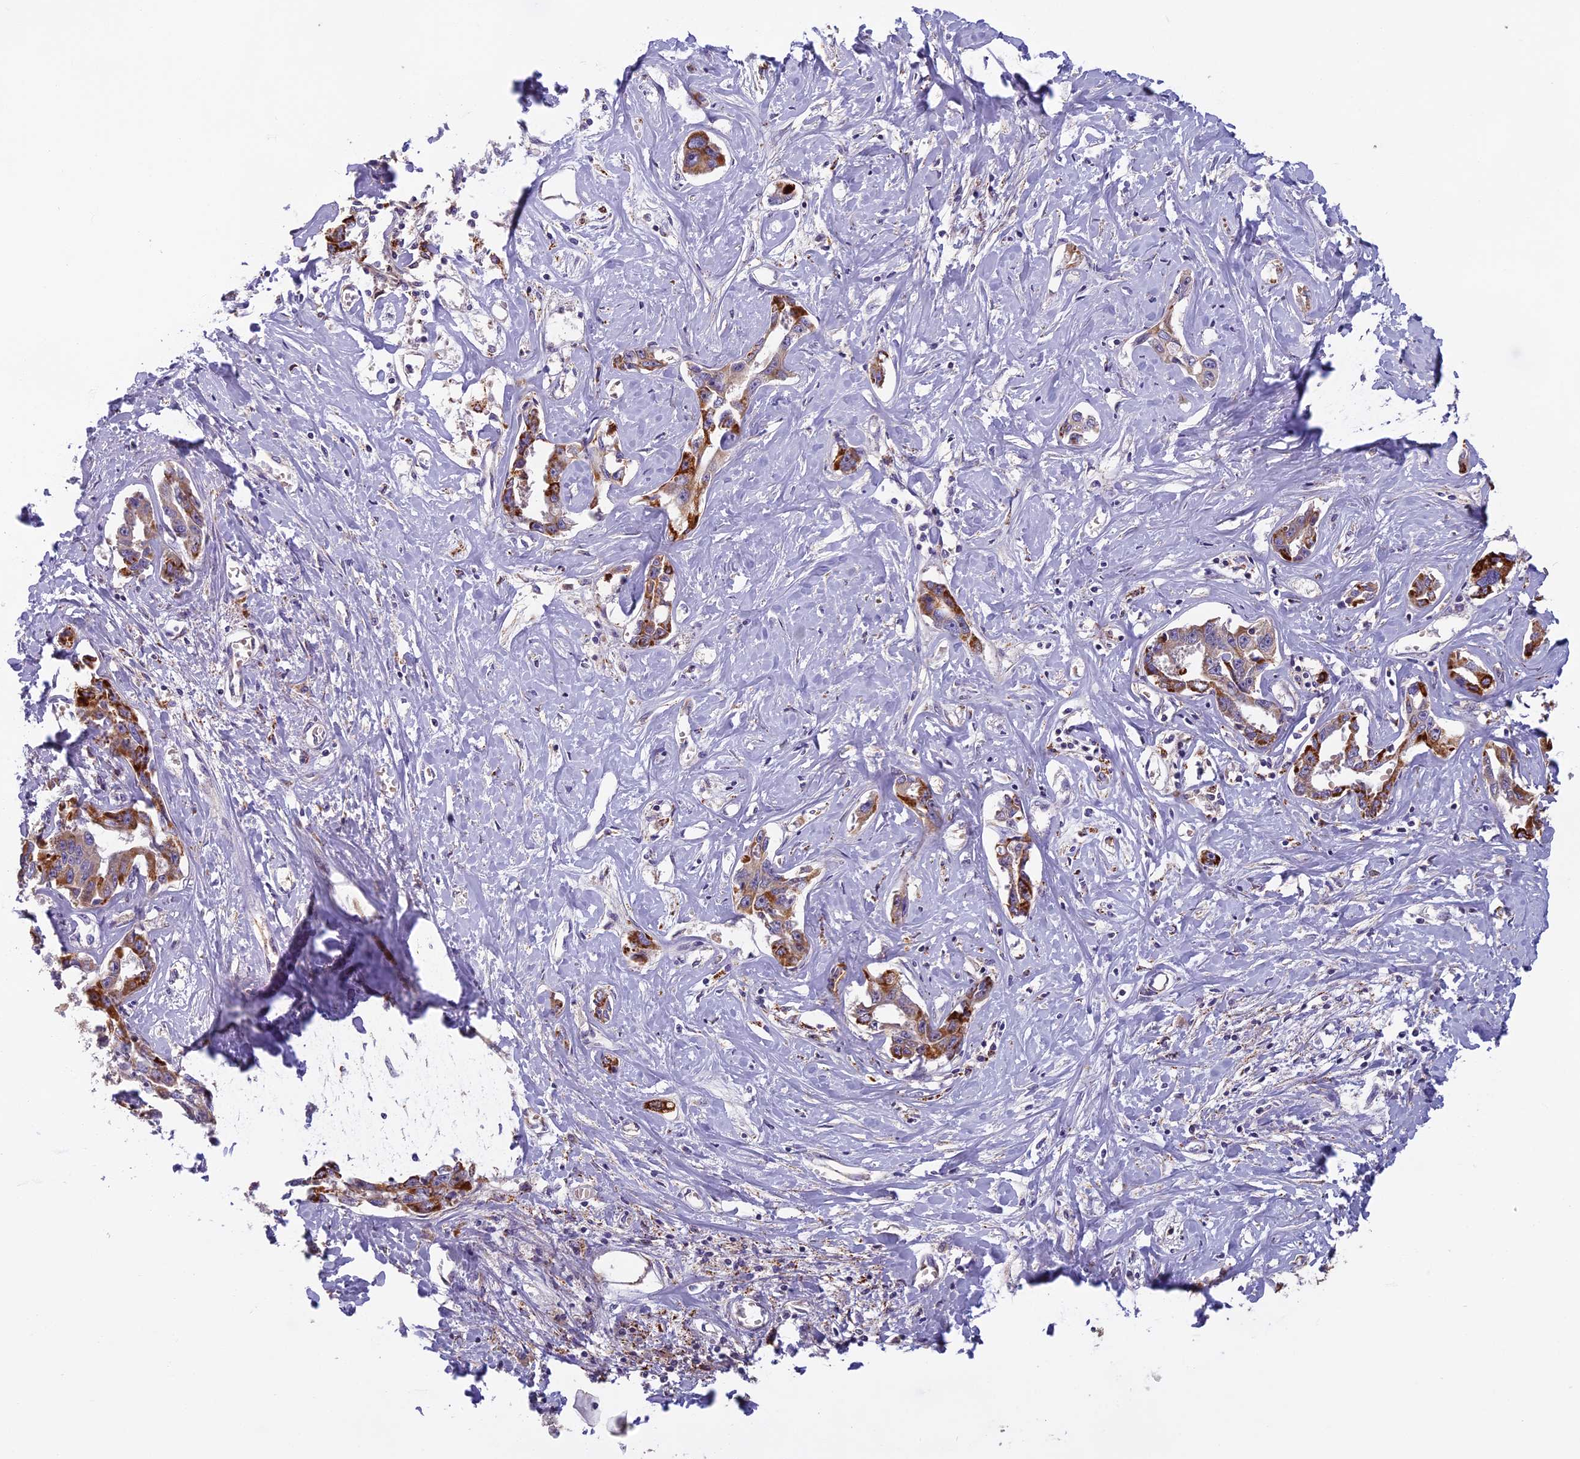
{"staining": {"intensity": "moderate", "quantity": "25%-75%", "location": "cytoplasmic/membranous"}, "tissue": "liver cancer", "cell_type": "Tumor cells", "image_type": "cancer", "snomed": [{"axis": "morphology", "description": "Cholangiocarcinoma"}, {"axis": "topography", "description": "Liver"}], "caption": "A medium amount of moderate cytoplasmic/membranous positivity is identified in approximately 25%-75% of tumor cells in cholangiocarcinoma (liver) tissue.", "gene": "SEMA7A", "patient": {"sex": "male", "age": 59}}